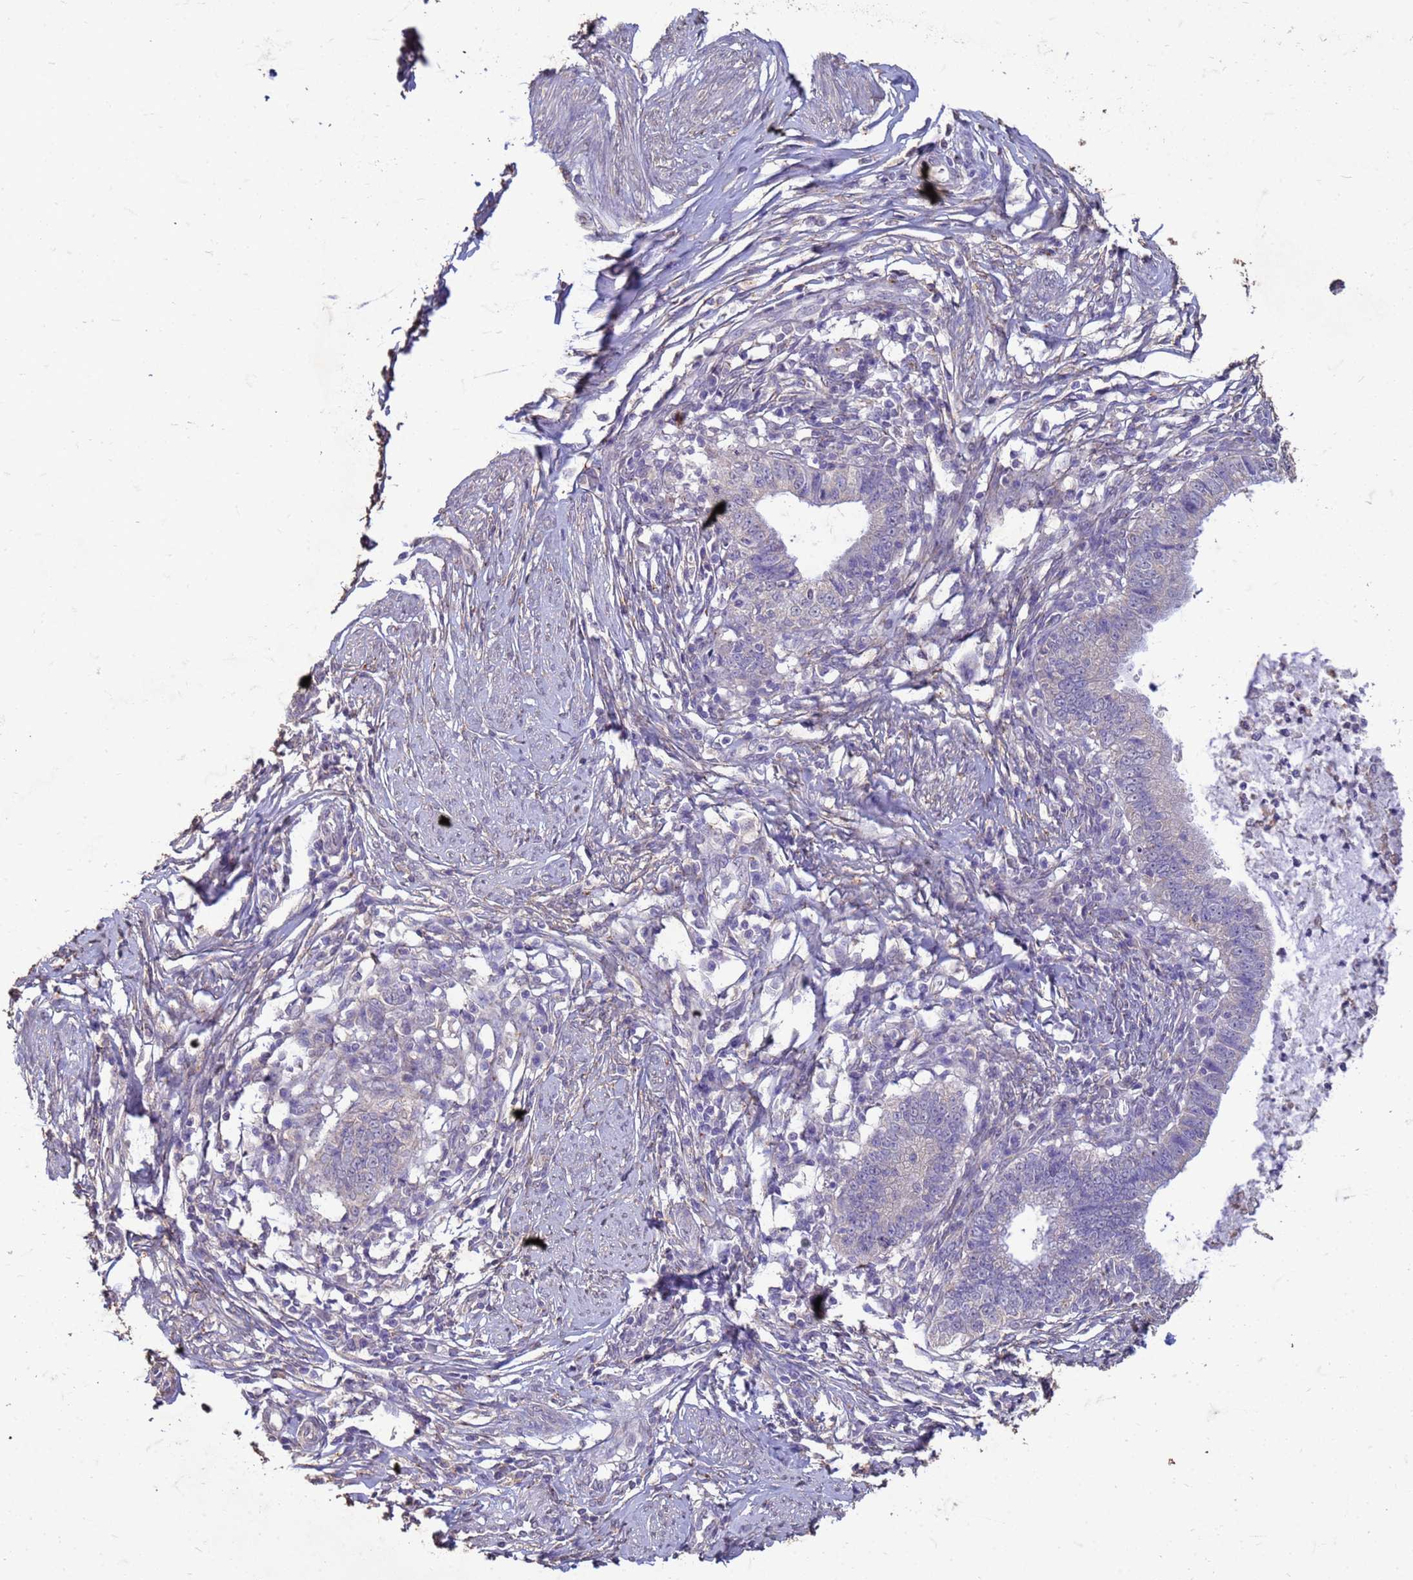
{"staining": {"intensity": "negative", "quantity": "none", "location": "none"}, "tissue": "cervical cancer", "cell_type": "Tumor cells", "image_type": "cancer", "snomed": [{"axis": "morphology", "description": "Adenocarcinoma, NOS"}, {"axis": "topography", "description": "Cervix"}], "caption": "A high-resolution photomicrograph shows immunohistochemistry staining of cervical cancer, which reveals no significant positivity in tumor cells. (Brightfield microscopy of DAB (3,3'-diaminobenzidine) immunohistochemistry at high magnification).", "gene": "SLC25A15", "patient": {"sex": "female", "age": 36}}